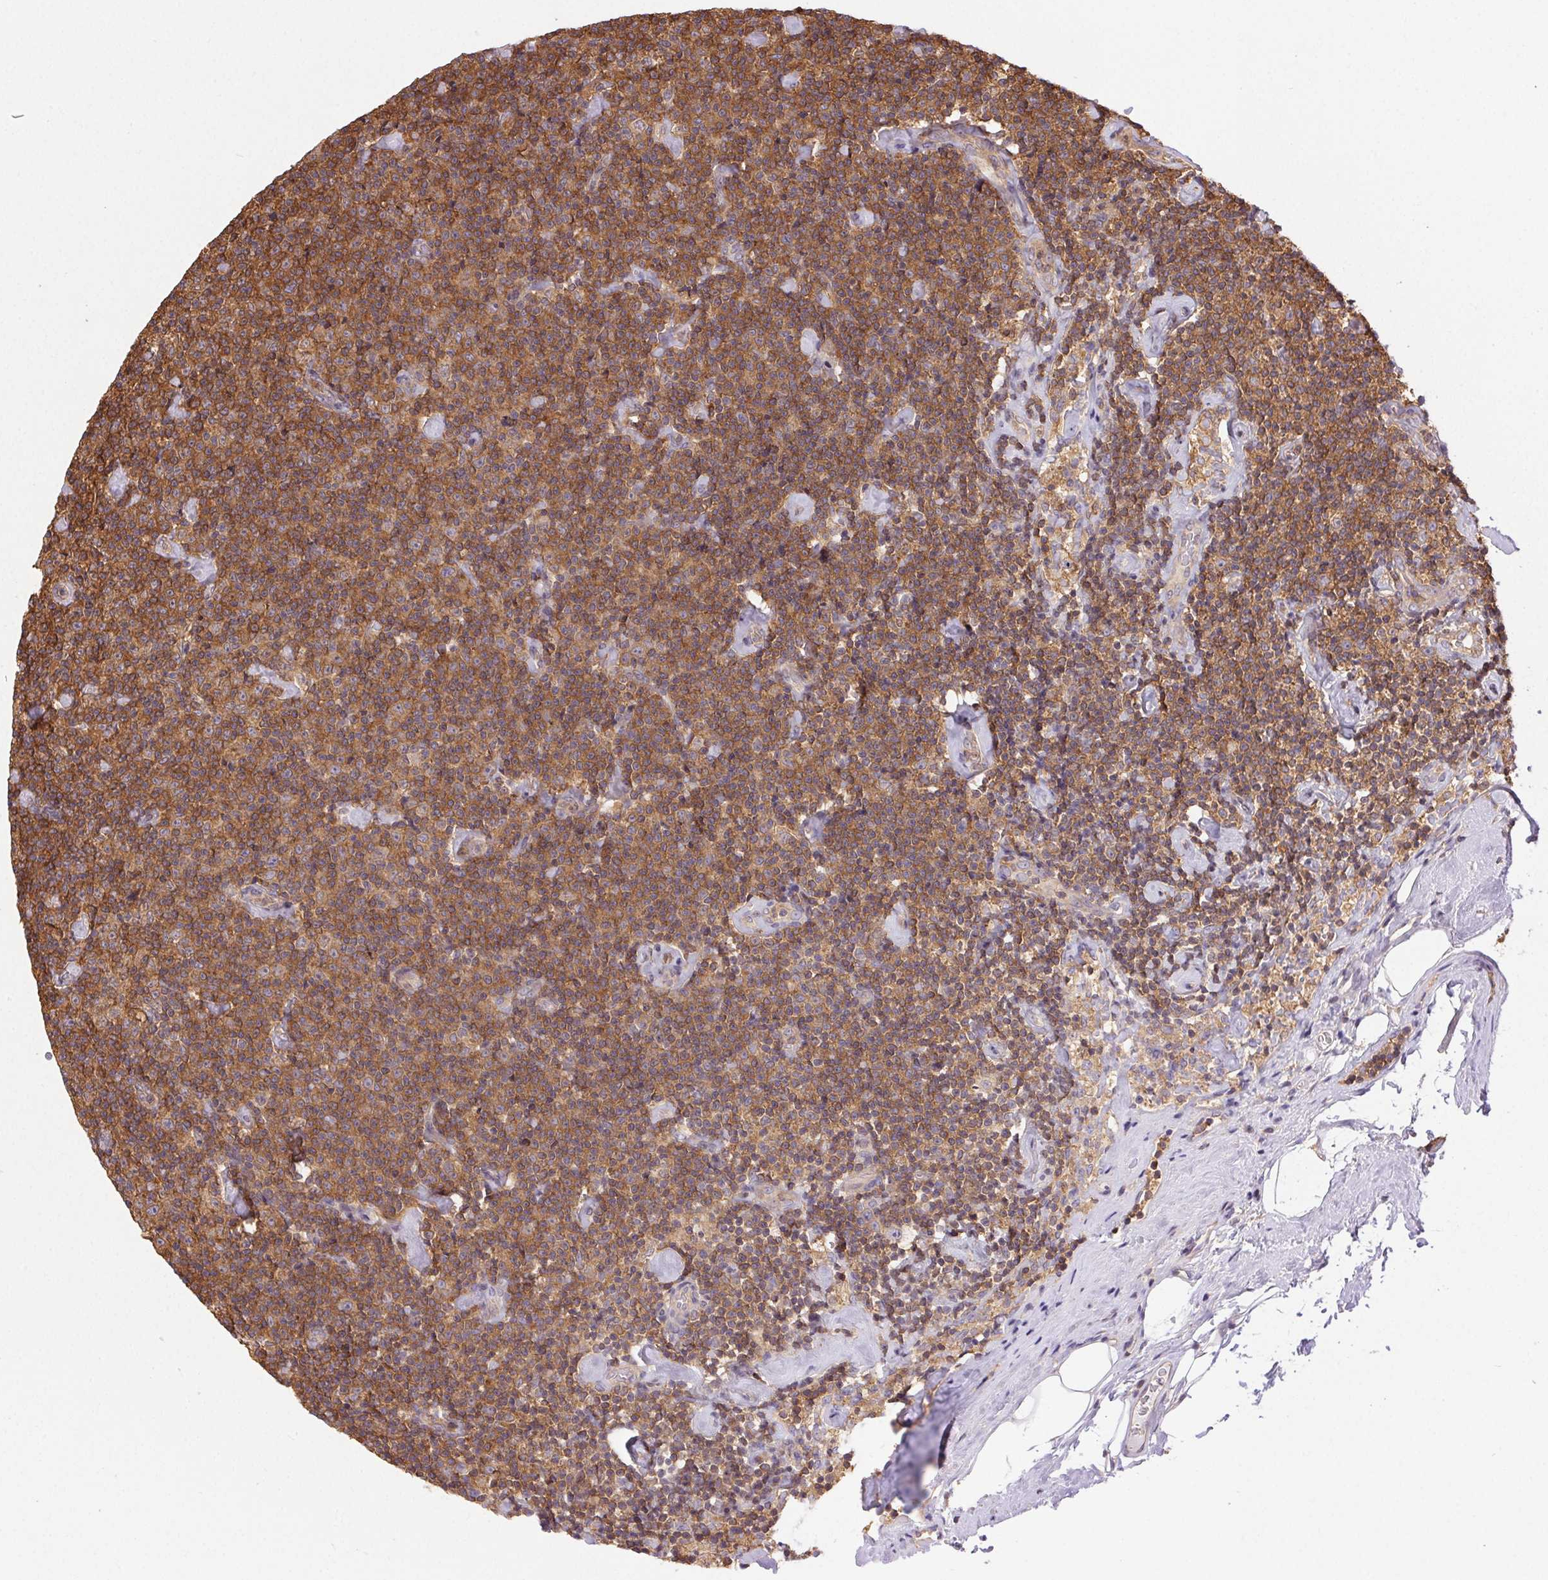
{"staining": {"intensity": "moderate", "quantity": ">75%", "location": "cytoplasmic/membranous"}, "tissue": "lymphoma", "cell_type": "Tumor cells", "image_type": "cancer", "snomed": [{"axis": "morphology", "description": "Malignant lymphoma, non-Hodgkin's type, Low grade"}, {"axis": "topography", "description": "Lymph node"}], "caption": "The immunohistochemical stain shows moderate cytoplasmic/membranous positivity in tumor cells of lymphoma tissue. Using DAB (brown) and hematoxylin (blue) stains, captured at high magnification using brightfield microscopy.", "gene": "GDI2", "patient": {"sex": "male", "age": 81}}